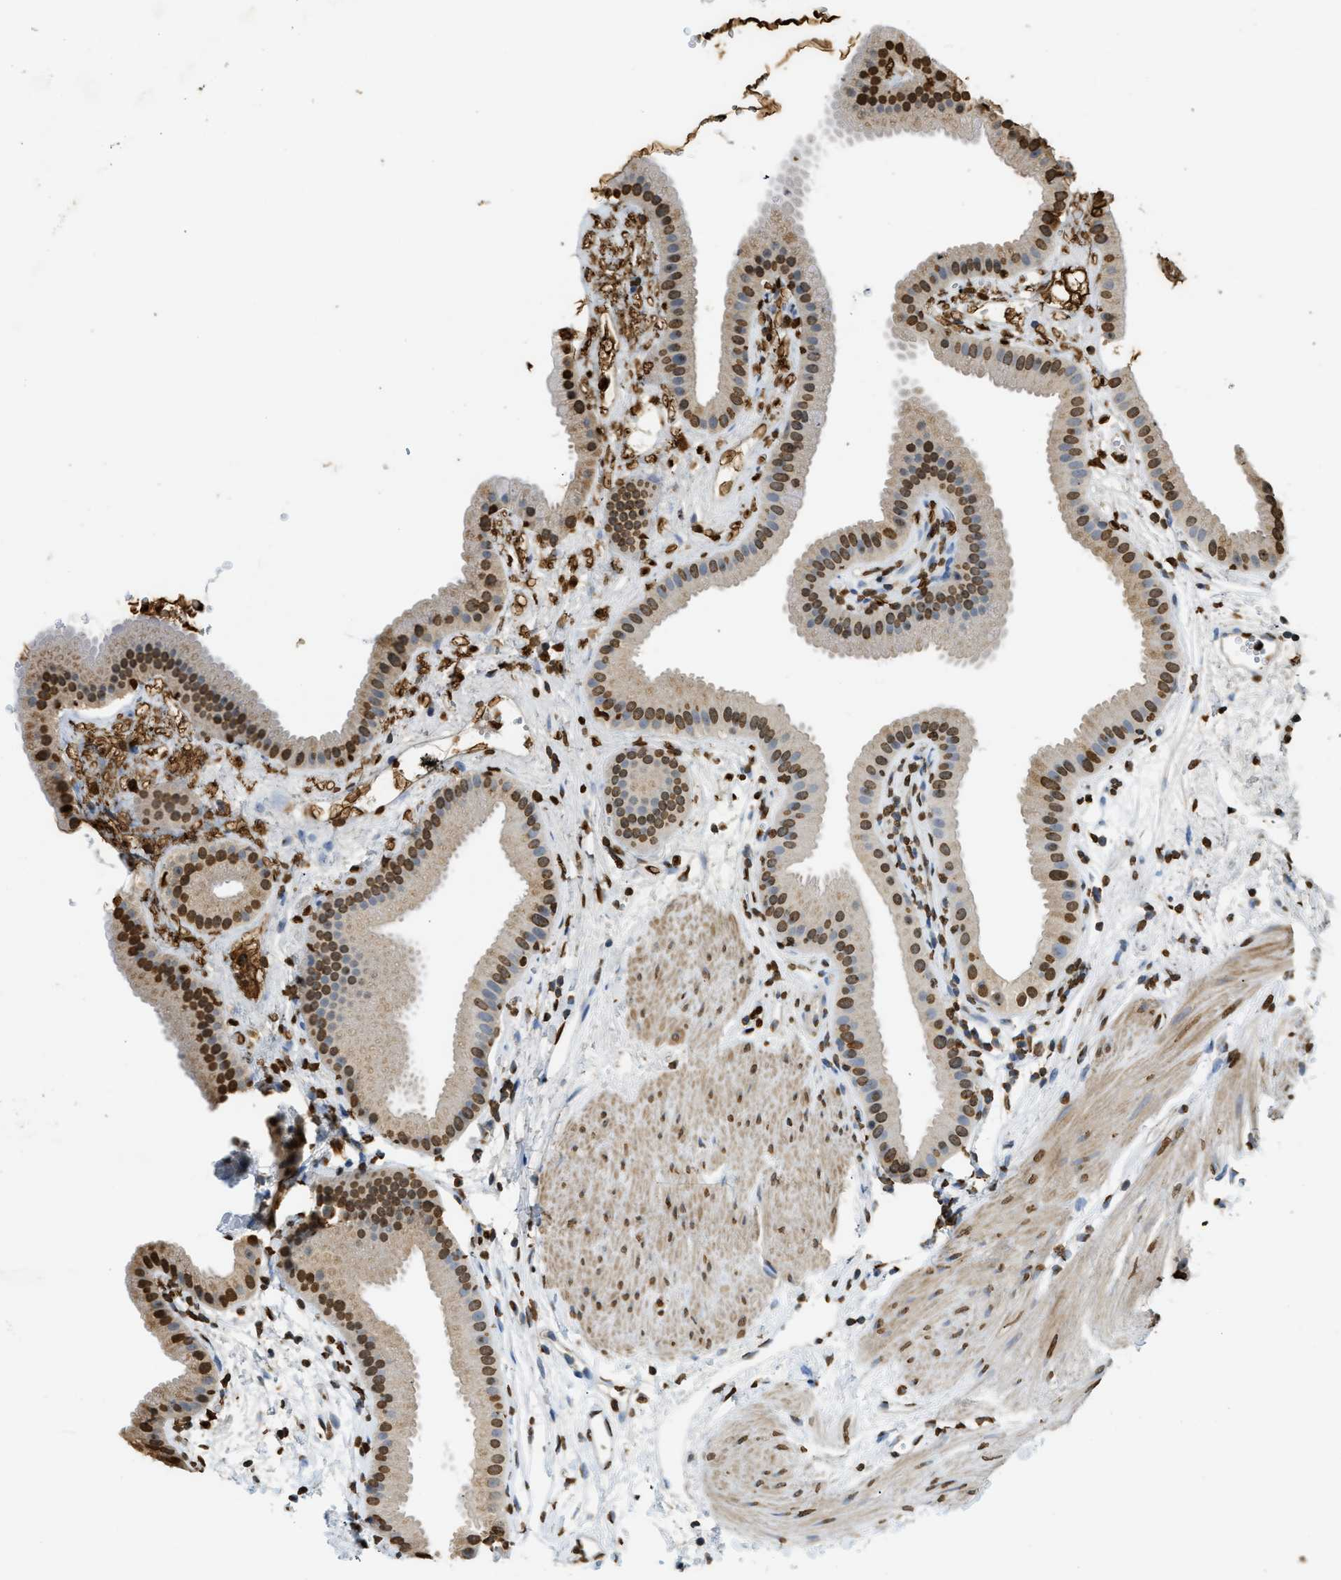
{"staining": {"intensity": "strong", "quantity": "25%-75%", "location": "nuclear"}, "tissue": "gallbladder", "cell_type": "Glandular cells", "image_type": "normal", "snomed": [{"axis": "morphology", "description": "Normal tissue, NOS"}, {"axis": "topography", "description": "Gallbladder"}], "caption": "Normal gallbladder reveals strong nuclear staining in approximately 25%-75% of glandular cells, visualized by immunohistochemistry. Using DAB (brown) and hematoxylin (blue) stains, captured at high magnification using brightfield microscopy.", "gene": "NR5A2", "patient": {"sex": "female", "age": 64}}